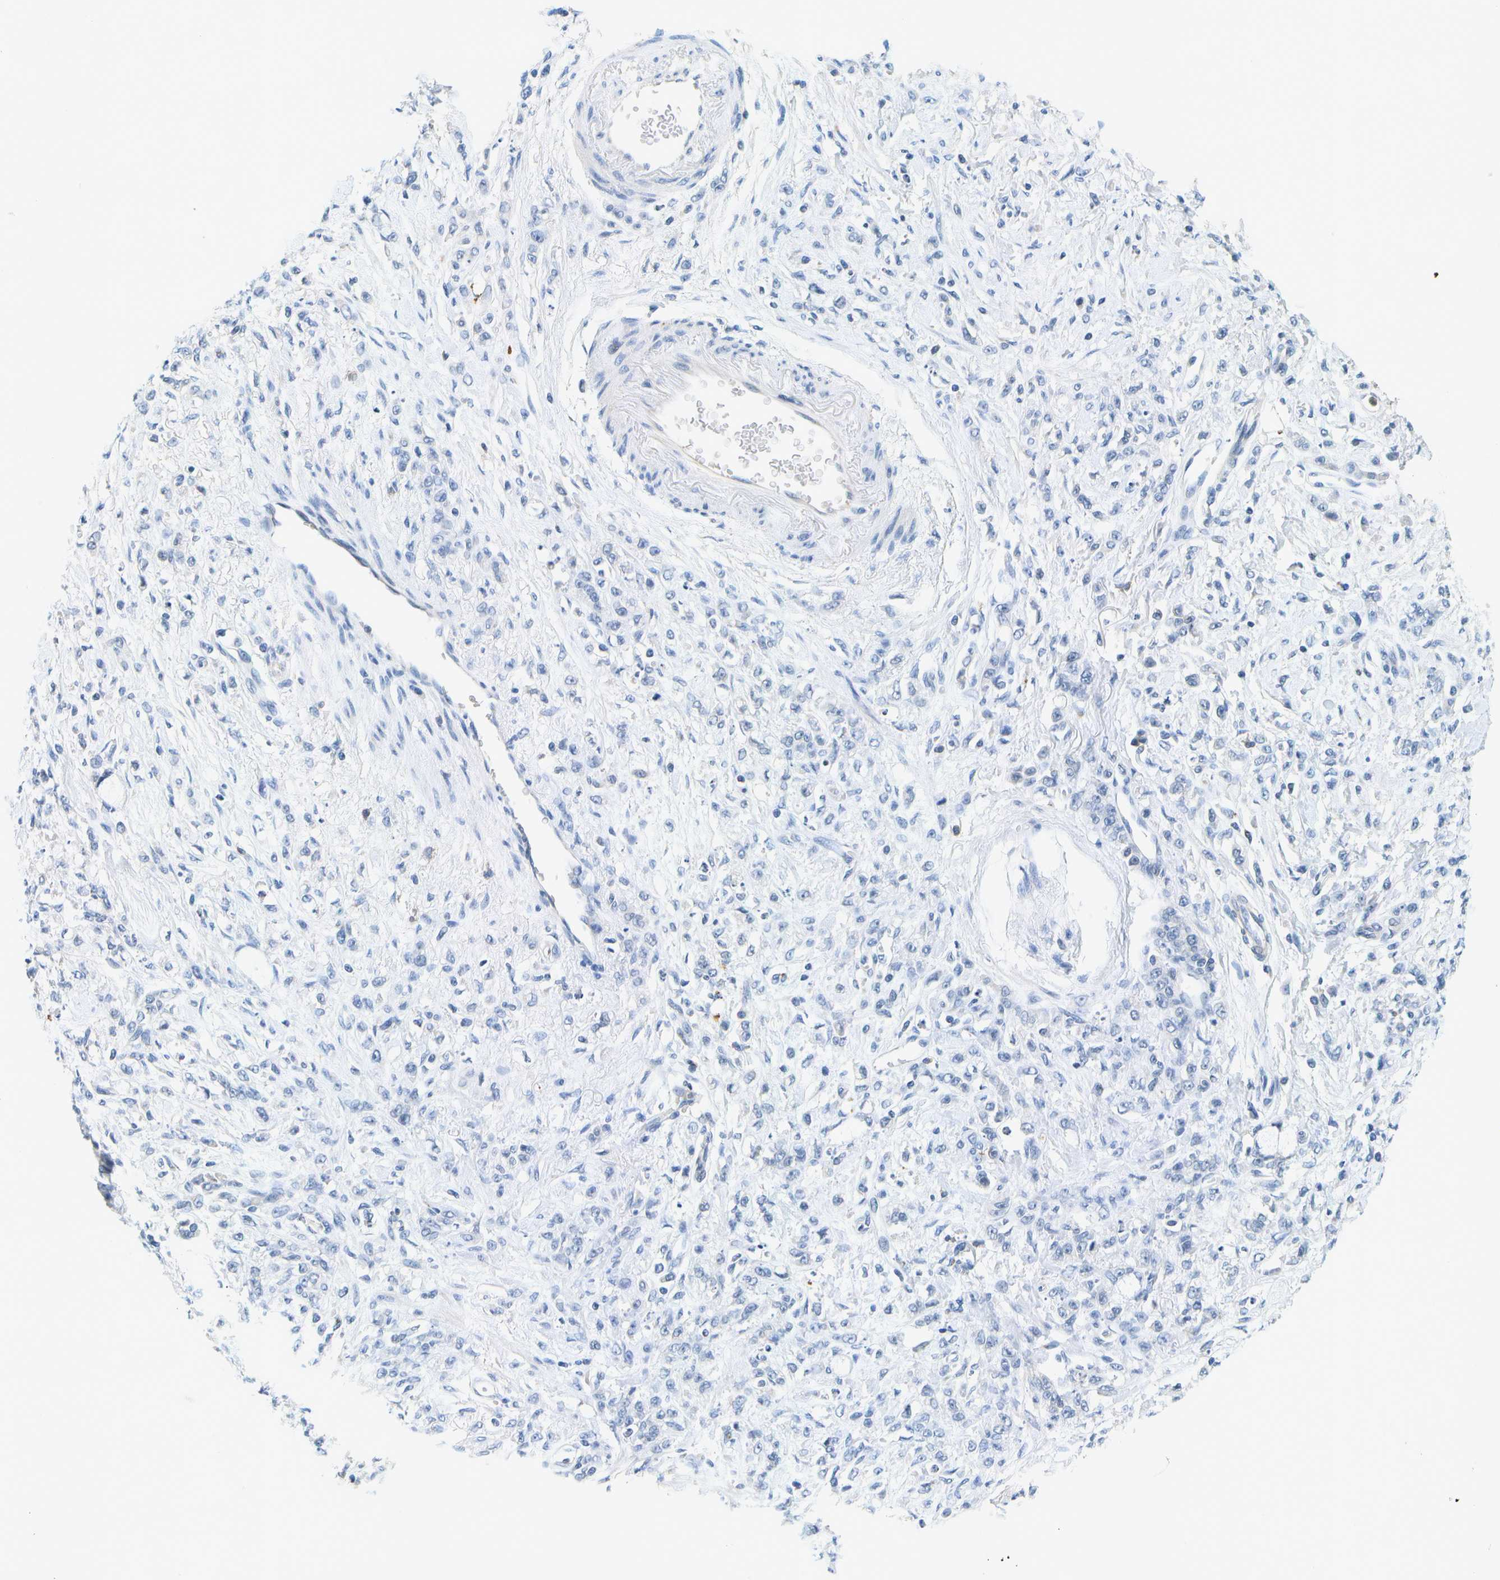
{"staining": {"intensity": "negative", "quantity": "none", "location": "none"}, "tissue": "stomach cancer", "cell_type": "Tumor cells", "image_type": "cancer", "snomed": [{"axis": "morphology", "description": "Normal tissue, NOS"}, {"axis": "morphology", "description": "Adenocarcinoma, NOS"}, {"axis": "topography", "description": "Stomach"}], "caption": "IHC photomicrograph of human stomach cancer (adenocarcinoma) stained for a protein (brown), which displays no expression in tumor cells.", "gene": "RASGRP2", "patient": {"sex": "male", "age": 82}}